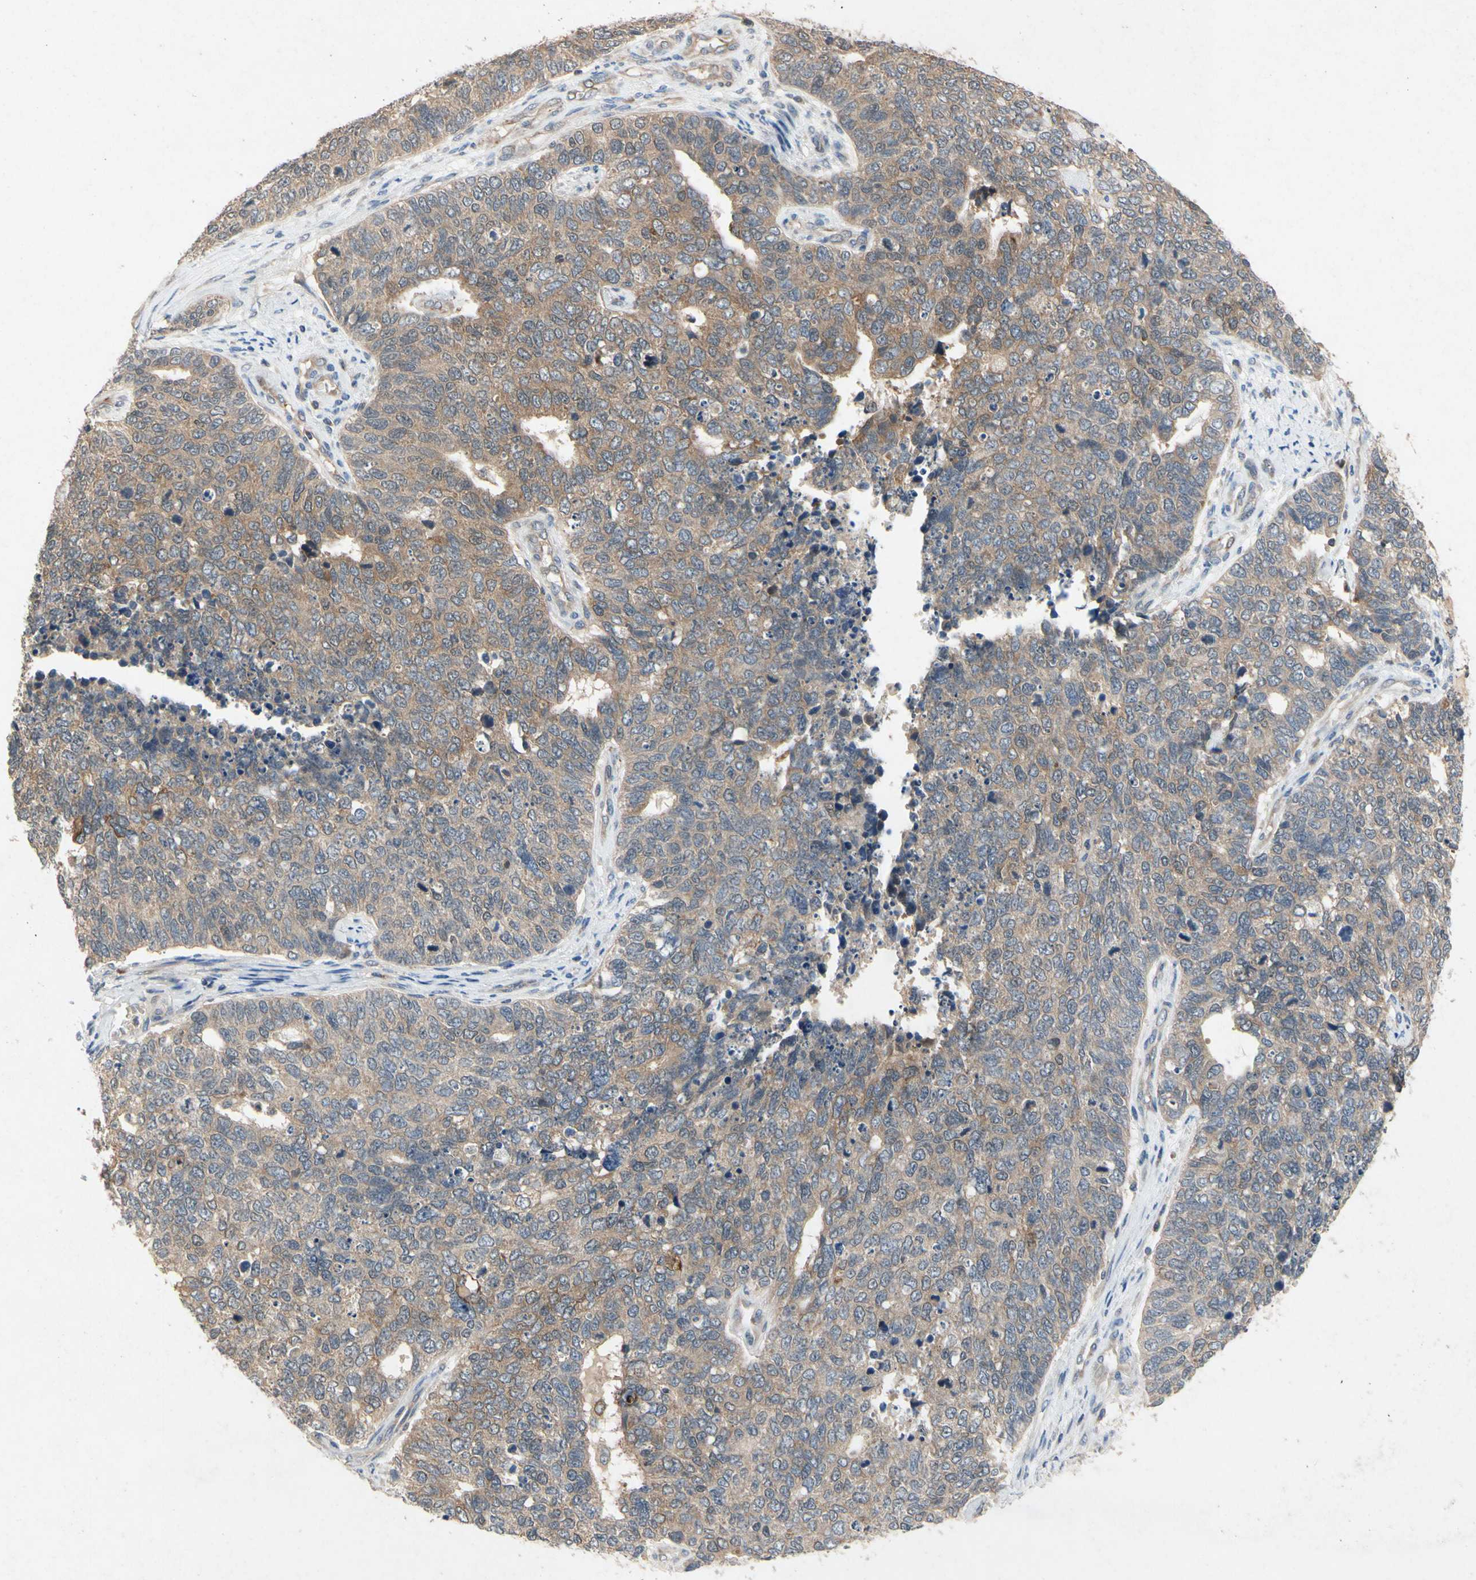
{"staining": {"intensity": "weak", "quantity": ">75%", "location": "cytoplasmic/membranous"}, "tissue": "cervical cancer", "cell_type": "Tumor cells", "image_type": "cancer", "snomed": [{"axis": "morphology", "description": "Squamous cell carcinoma, NOS"}, {"axis": "topography", "description": "Cervix"}], "caption": "Protein staining by immunohistochemistry (IHC) shows weak cytoplasmic/membranous staining in approximately >75% of tumor cells in cervical squamous cell carcinoma.", "gene": "RPS6KA1", "patient": {"sex": "female", "age": 63}}